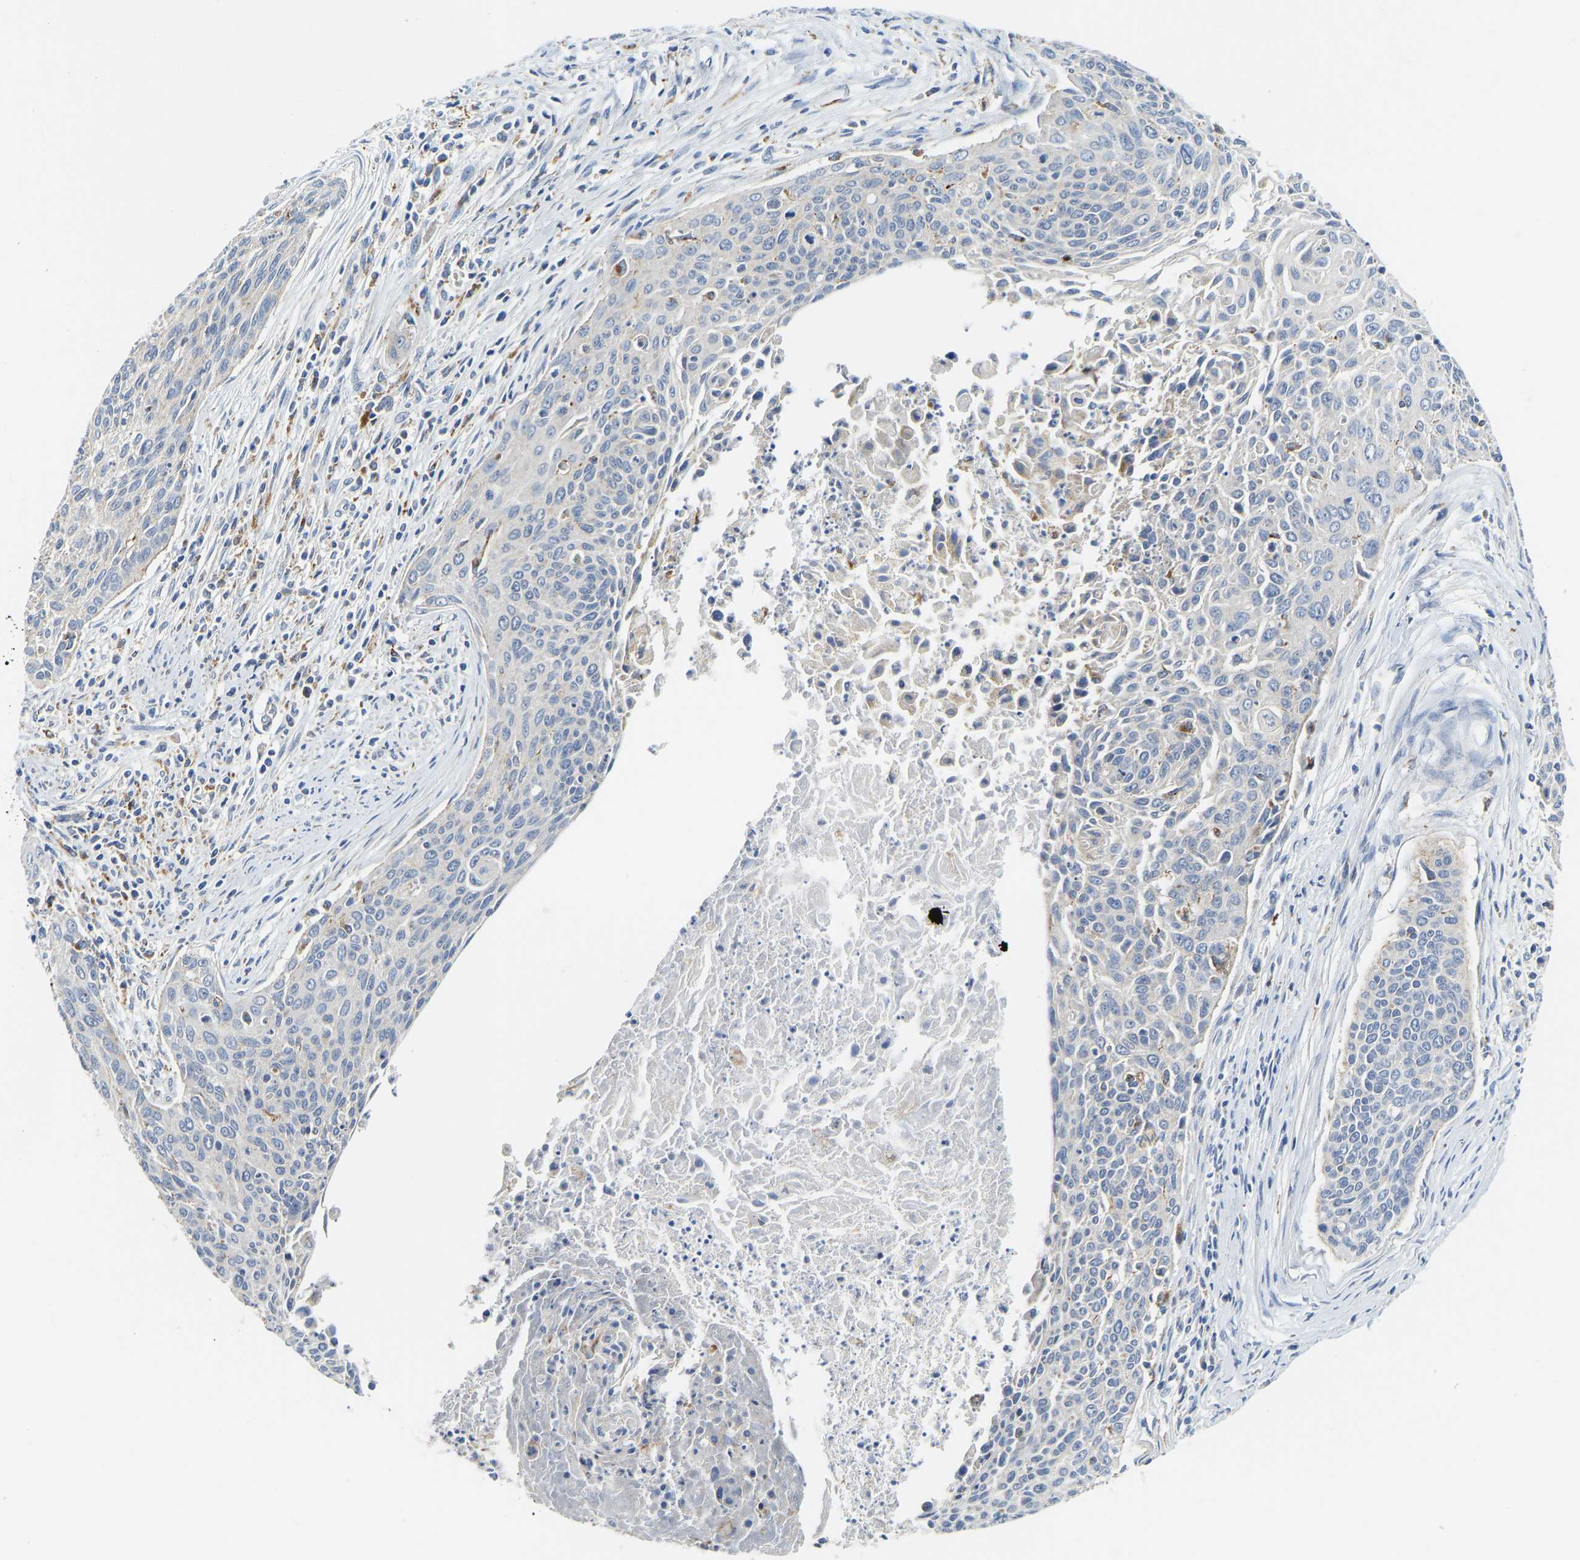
{"staining": {"intensity": "negative", "quantity": "none", "location": "none"}, "tissue": "cervical cancer", "cell_type": "Tumor cells", "image_type": "cancer", "snomed": [{"axis": "morphology", "description": "Squamous cell carcinoma, NOS"}, {"axis": "topography", "description": "Cervix"}], "caption": "The micrograph demonstrates no staining of tumor cells in cervical cancer.", "gene": "ATP6V1E1", "patient": {"sex": "female", "age": 55}}